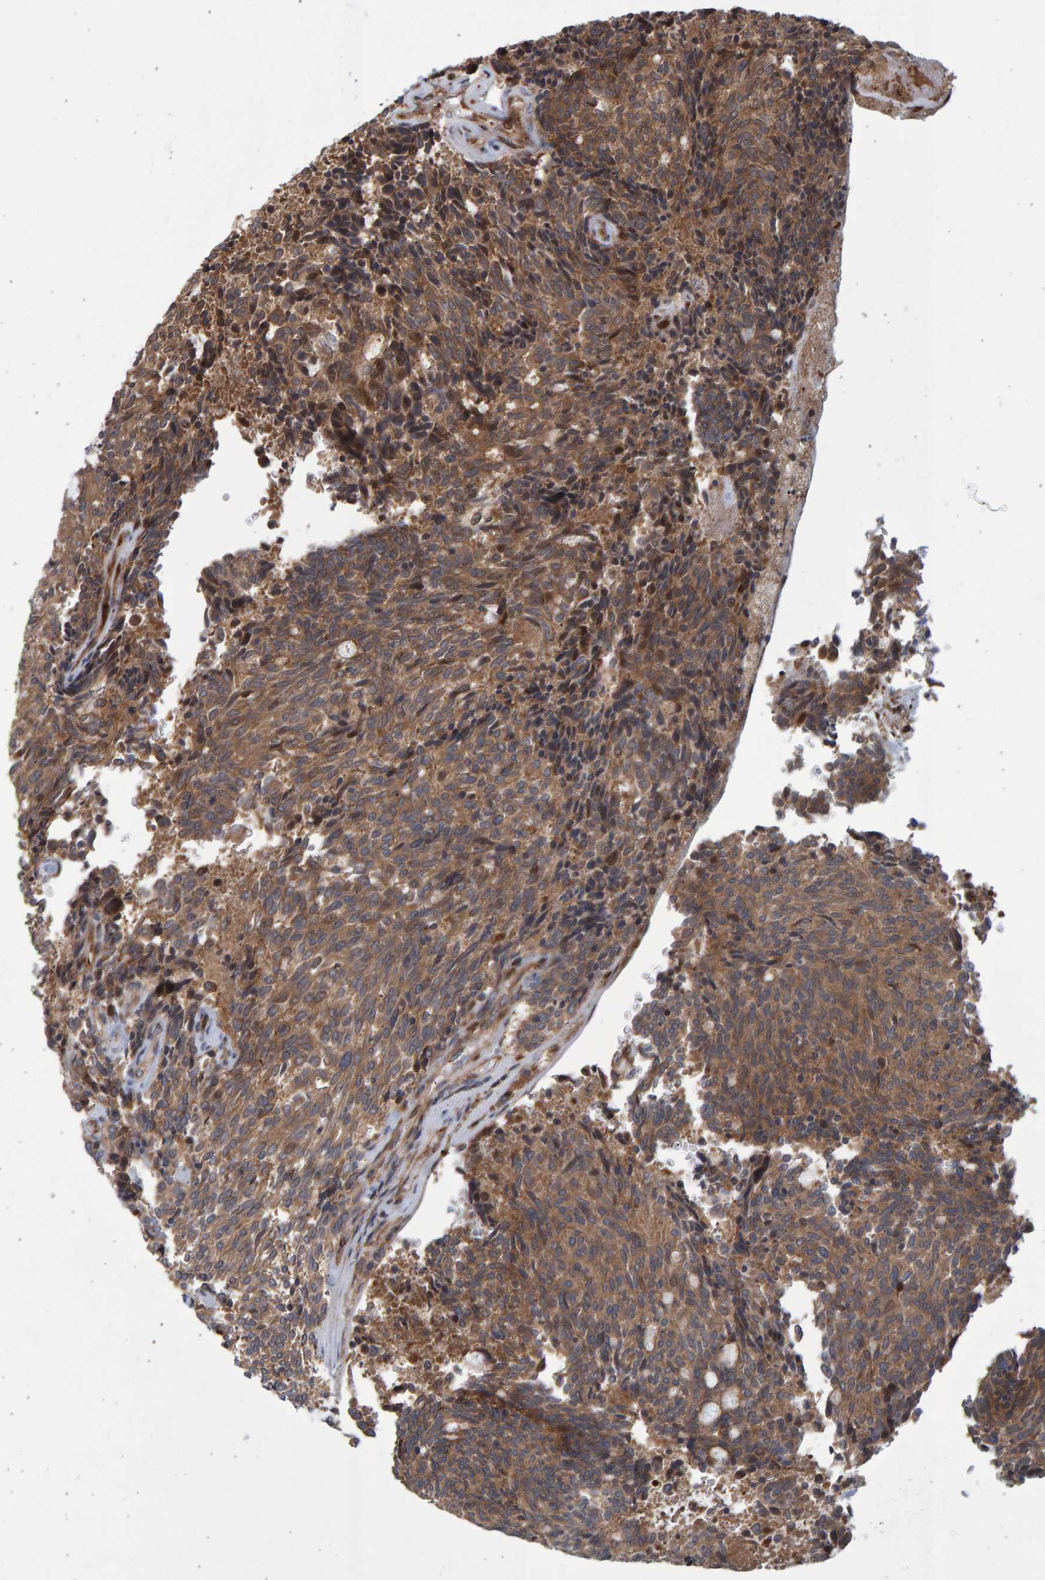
{"staining": {"intensity": "moderate", "quantity": ">75%", "location": "cytoplasmic/membranous"}, "tissue": "carcinoid", "cell_type": "Tumor cells", "image_type": "cancer", "snomed": [{"axis": "morphology", "description": "Carcinoid, malignant, NOS"}, {"axis": "topography", "description": "Pancreas"}], "caption": "Immunohistochemical staining of human carcinoid displays medium levels of moderate cytoplasmic/membranous staining in about >75% of tumor cells.", "gene": "LRBA", "patient": {"sex": "female", "age": 54}}